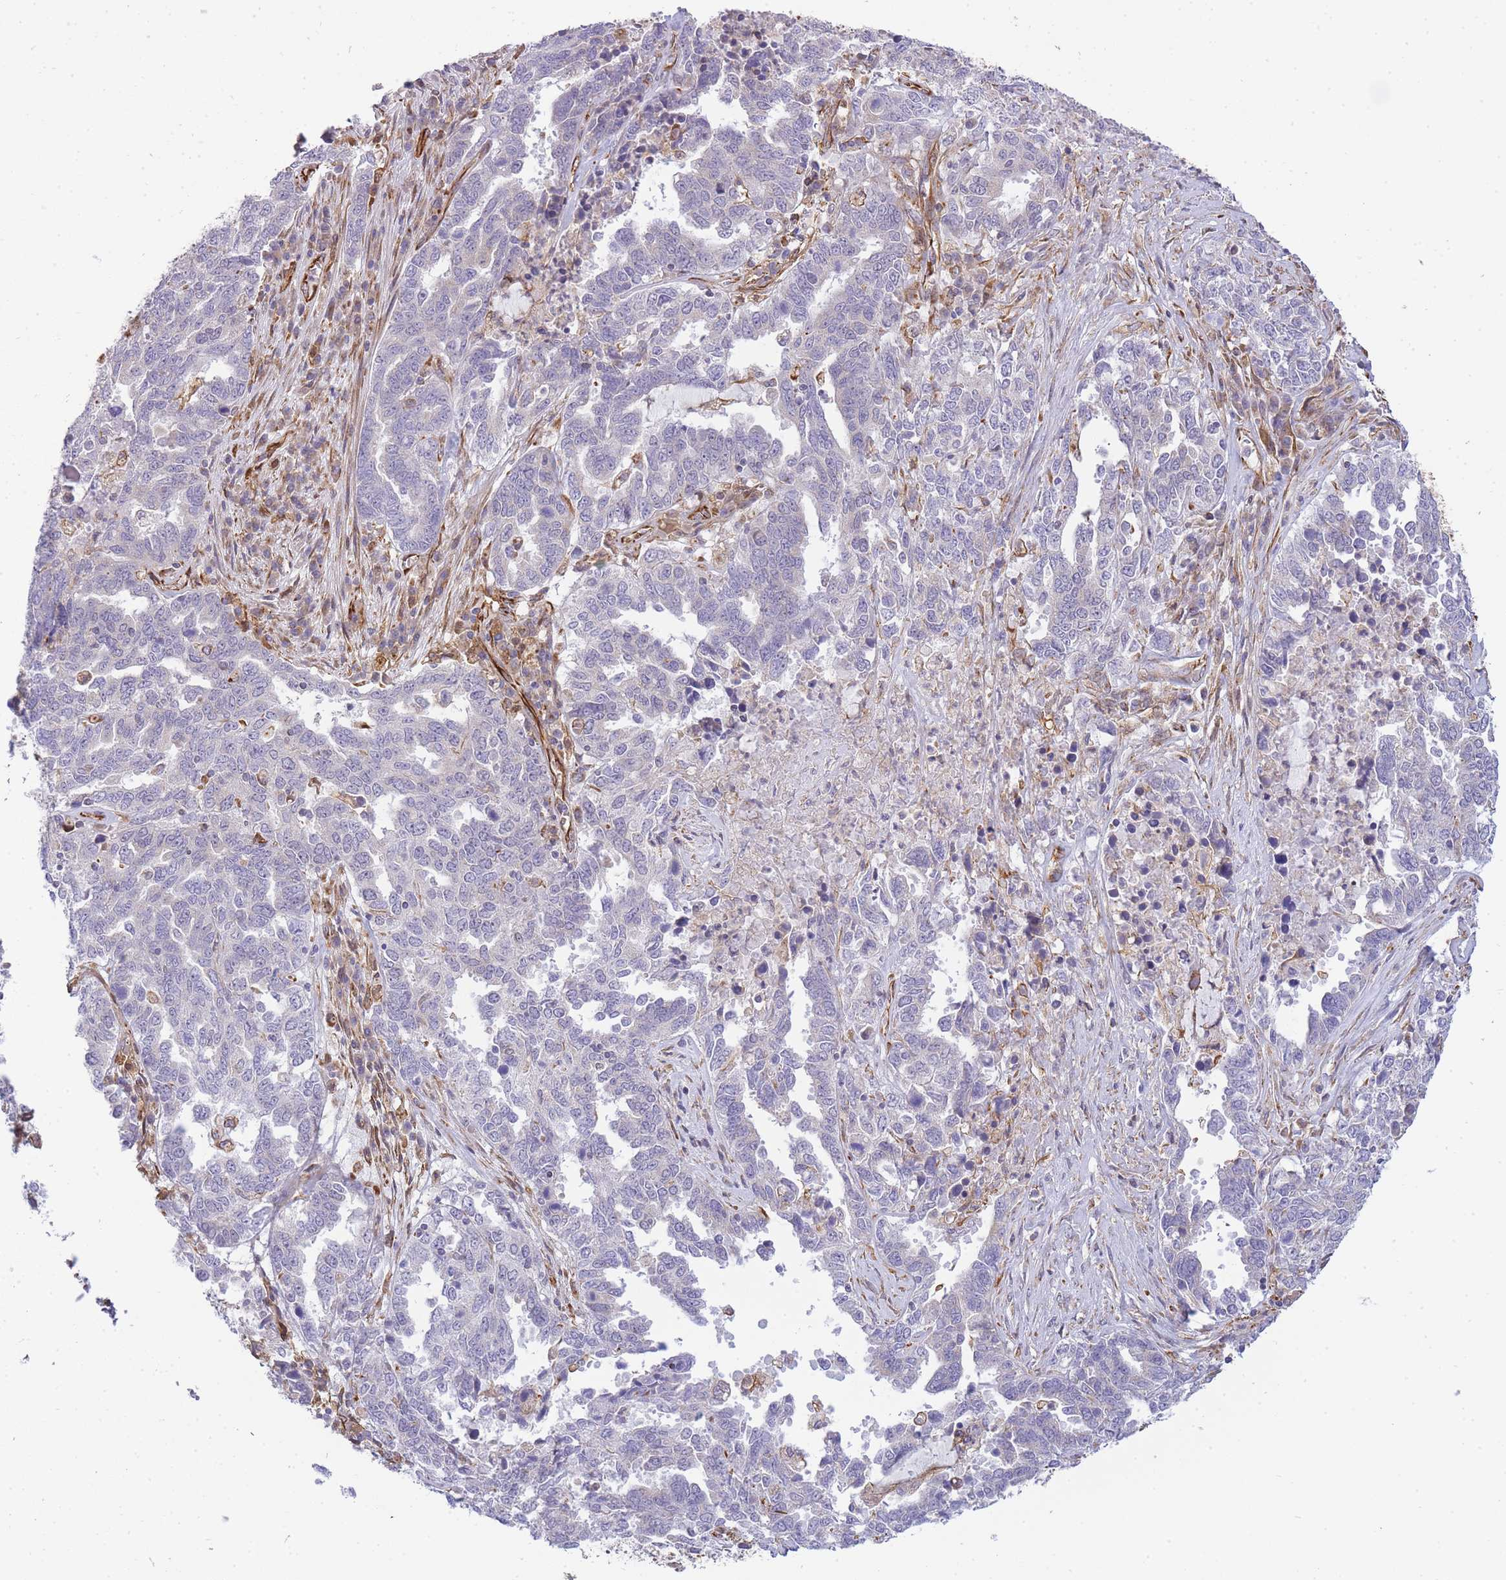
{"staining": {"intensity": "negative", "quantity": "none", "location": "none"}, "tissue": "ovarian cancer", "cell_type": "Tumor cells", "image_type": "cancer", "snomed": [{"axis": "morphology", "description": "Carcinoma, endometroid"}, {"axis": "topography", "description": "Ovary"}], "caption": "This is a photomicrograph of immunohistochemistry (IHC) staining of ovarian endometroid carcinoma, which shows no expression in tumor cells. The staining was performed using DAB (3,3'-diaminobenzidine) to visualize the protein expression in brown, while the nuclei were stained in blue with hematoxylin (Magnification: 20x).", "gene": "ECPAS", "patient": {"sex": "female", "age": 62}}